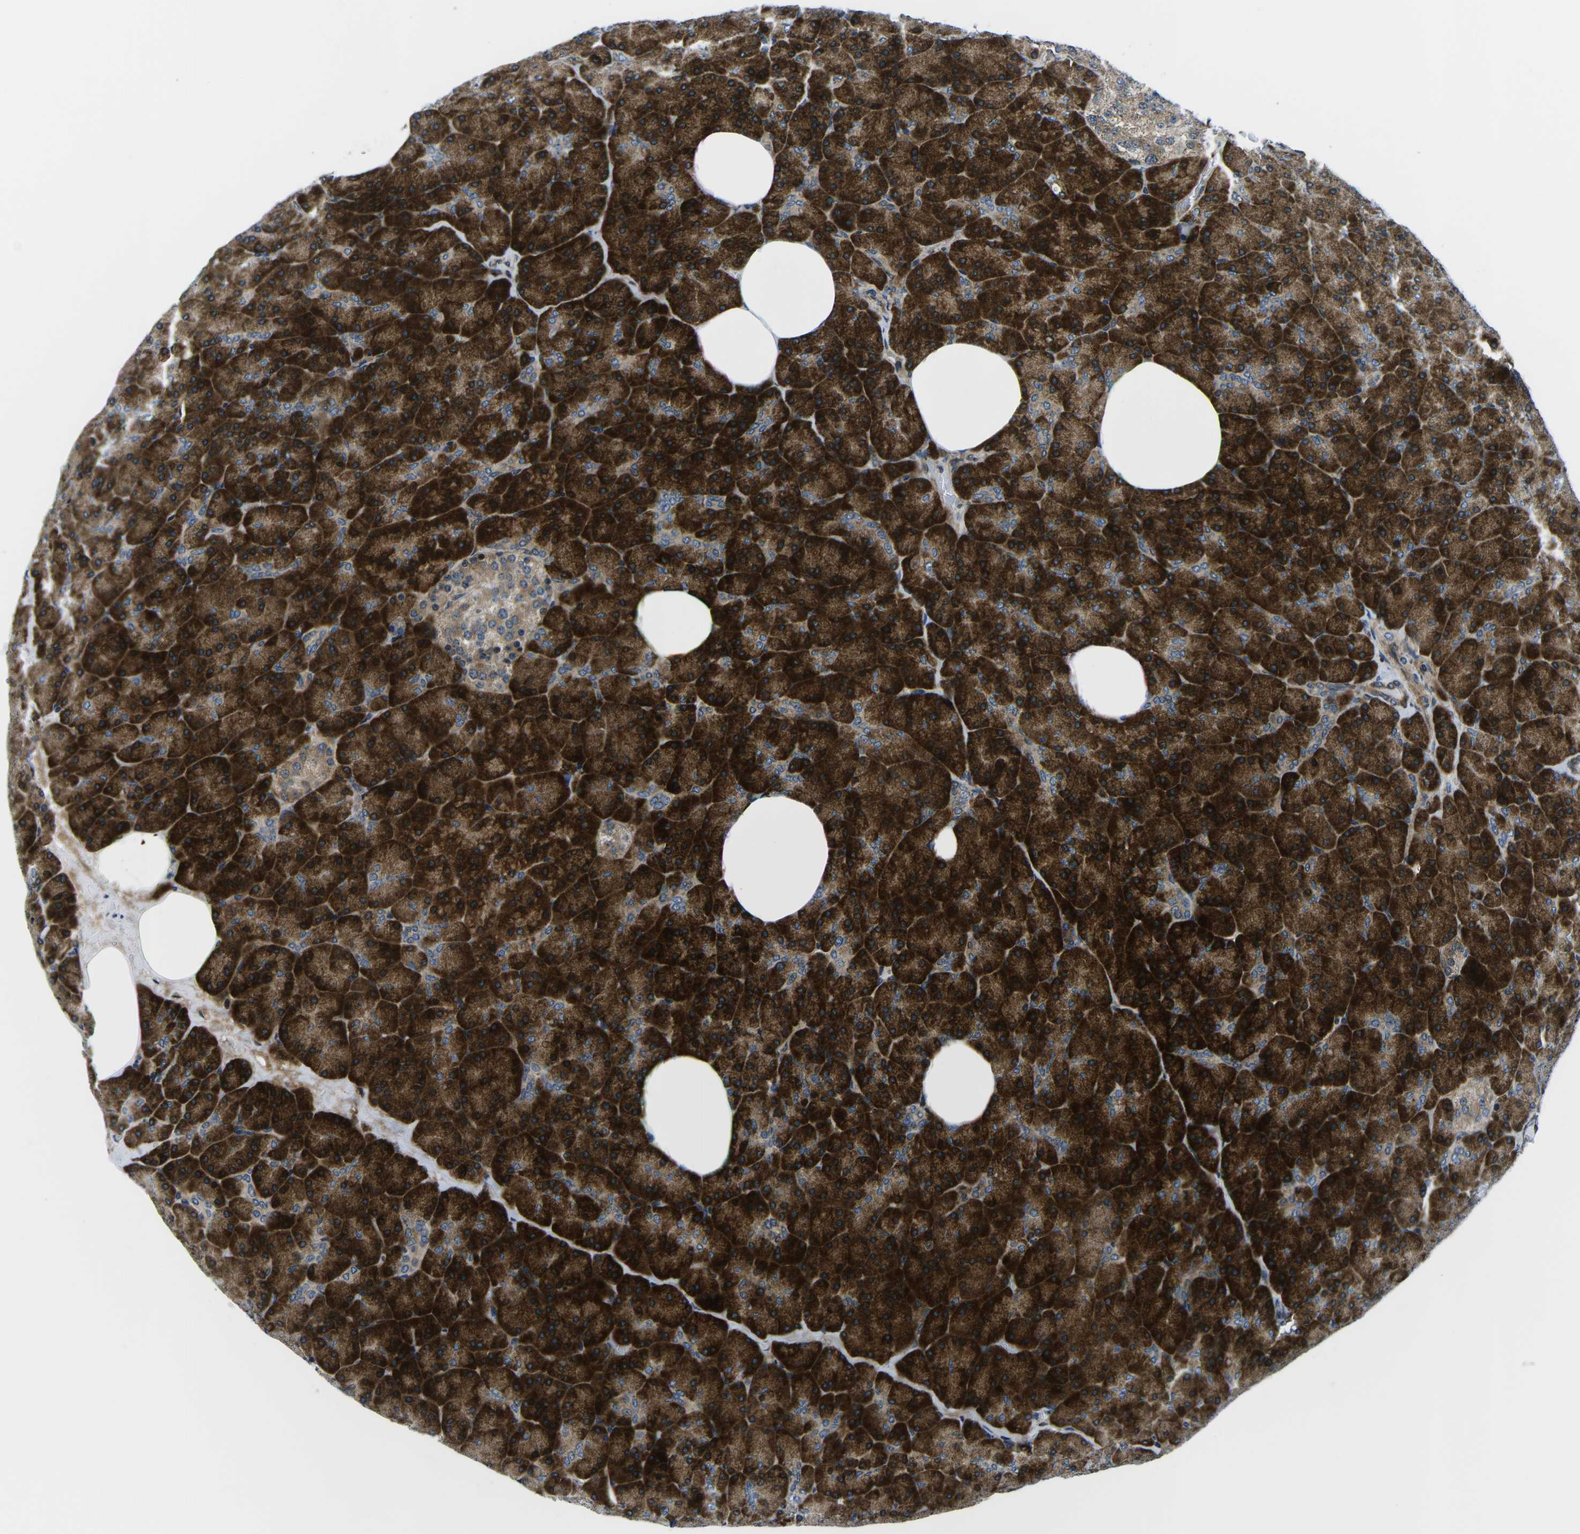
{"staining": {"intensity": "strong", "quantity": ">75%", "location": "cytoplasmic/membranous"}, "tissue": "pancreas", "cell_type": "Exocrine glandular cells", "image_type": "normal", "snomed": [{"axis": "morphology", "description": "Normal tissue, NOS"}, {"axis": "topography", "description": "Pancreas"}], "caption": "Immunohistochemical staining of benign pancreas shows >75% levels of strong cytoplasmic/membranous protein expression in about >75% of exocrine glandular cells. The protein is stained brown, and the nuclei are stained in blue (DAB (3,3'-diaminobenzidine) IHC with brightfield microscopy, high magnification).", "gene": "EIF4E", "patient": {"sex": "female", "age": 35}}